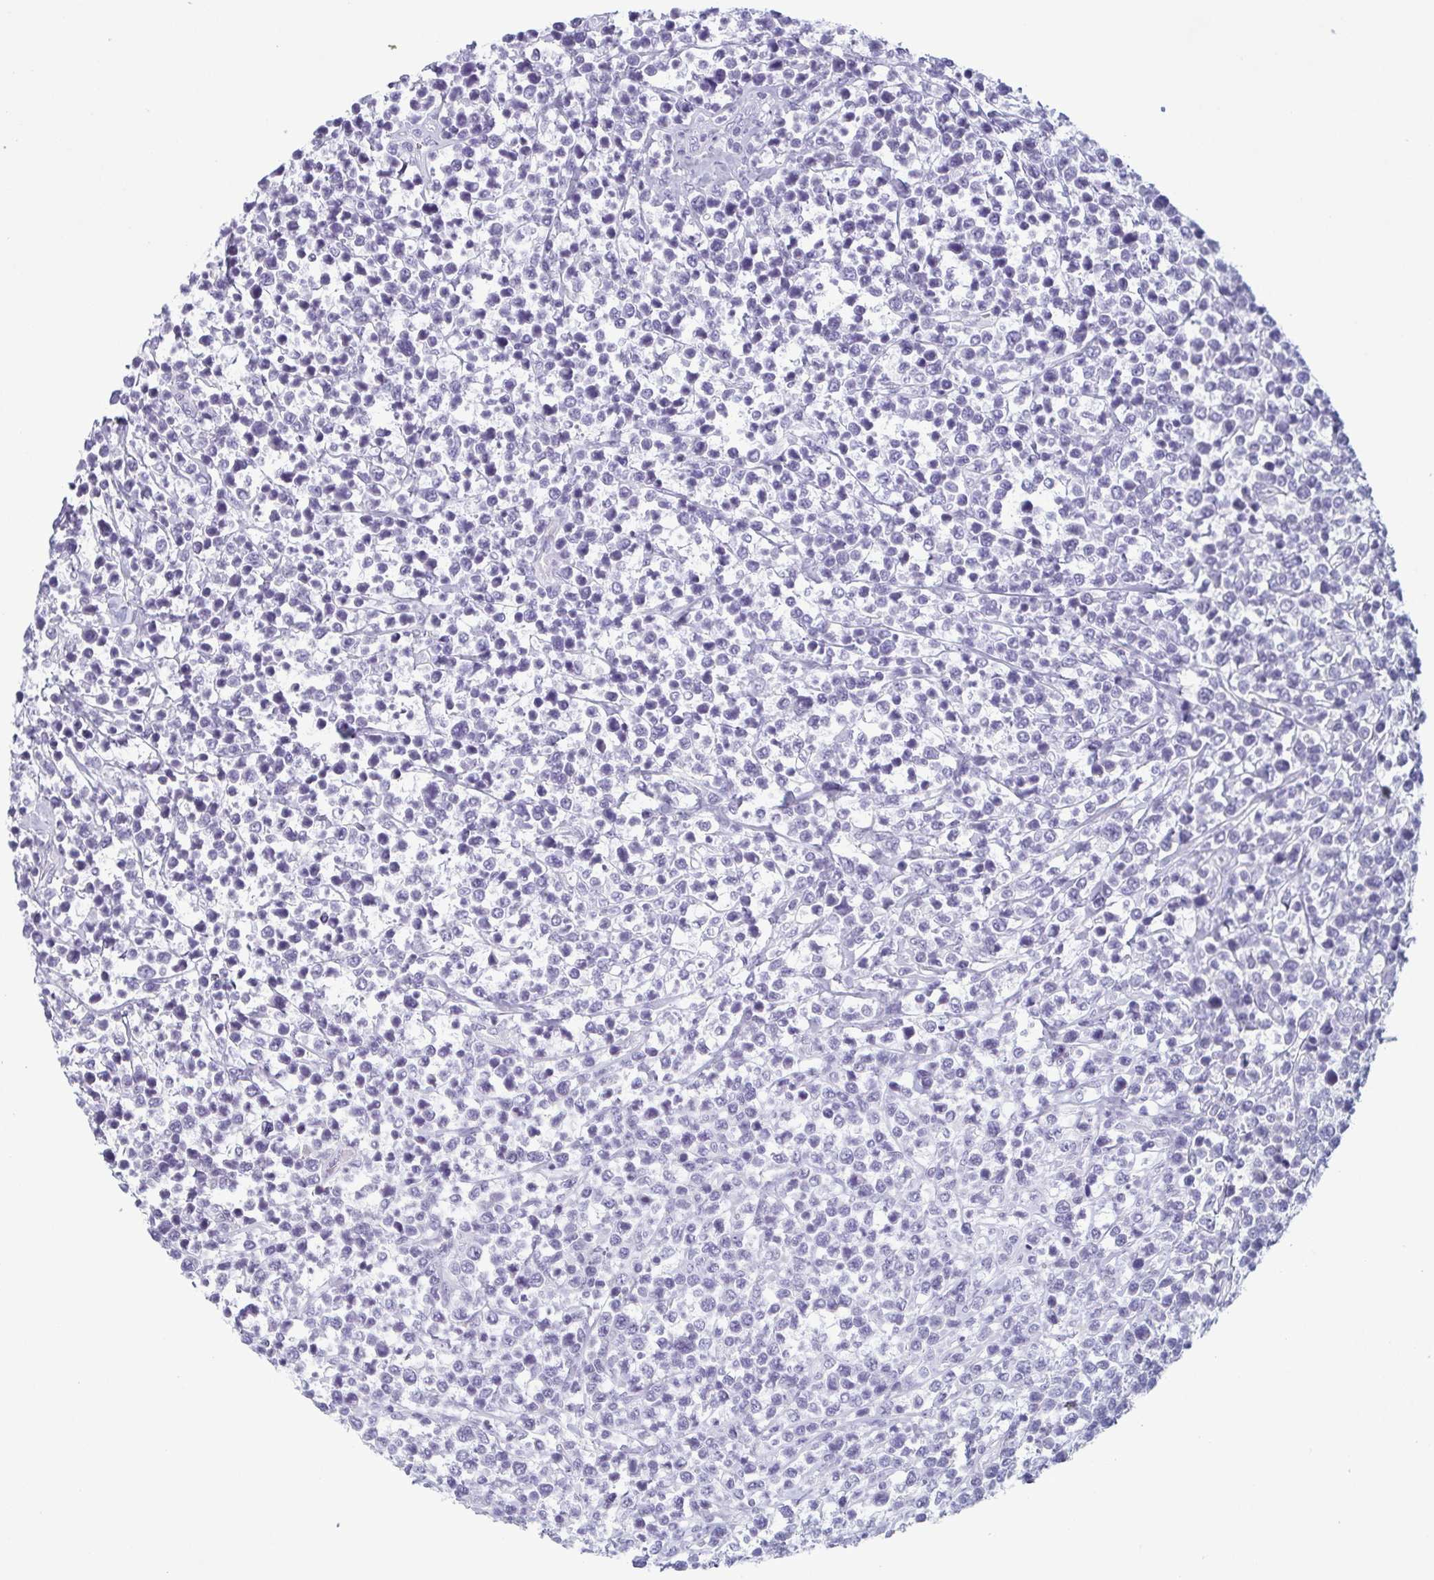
{"staining": {"intensity": "negative", "quantity": "none", "location": "none"}, "tissue": "lymphoma", "cell_type": "Tumor cells", "image_type": "cancer", "snomed": [{"axis": "morphology", "description": "Malignant lymphoma, non-Hodgkin's type, High grade"}, {"axis": "topography", "description": "Soft tissue"}], "caption": "Immunohistochemistry of human lymphoma shows no staining in tumor cells.", "gene": "KRT78", "patient": {"sex": "female", "age": 56}}